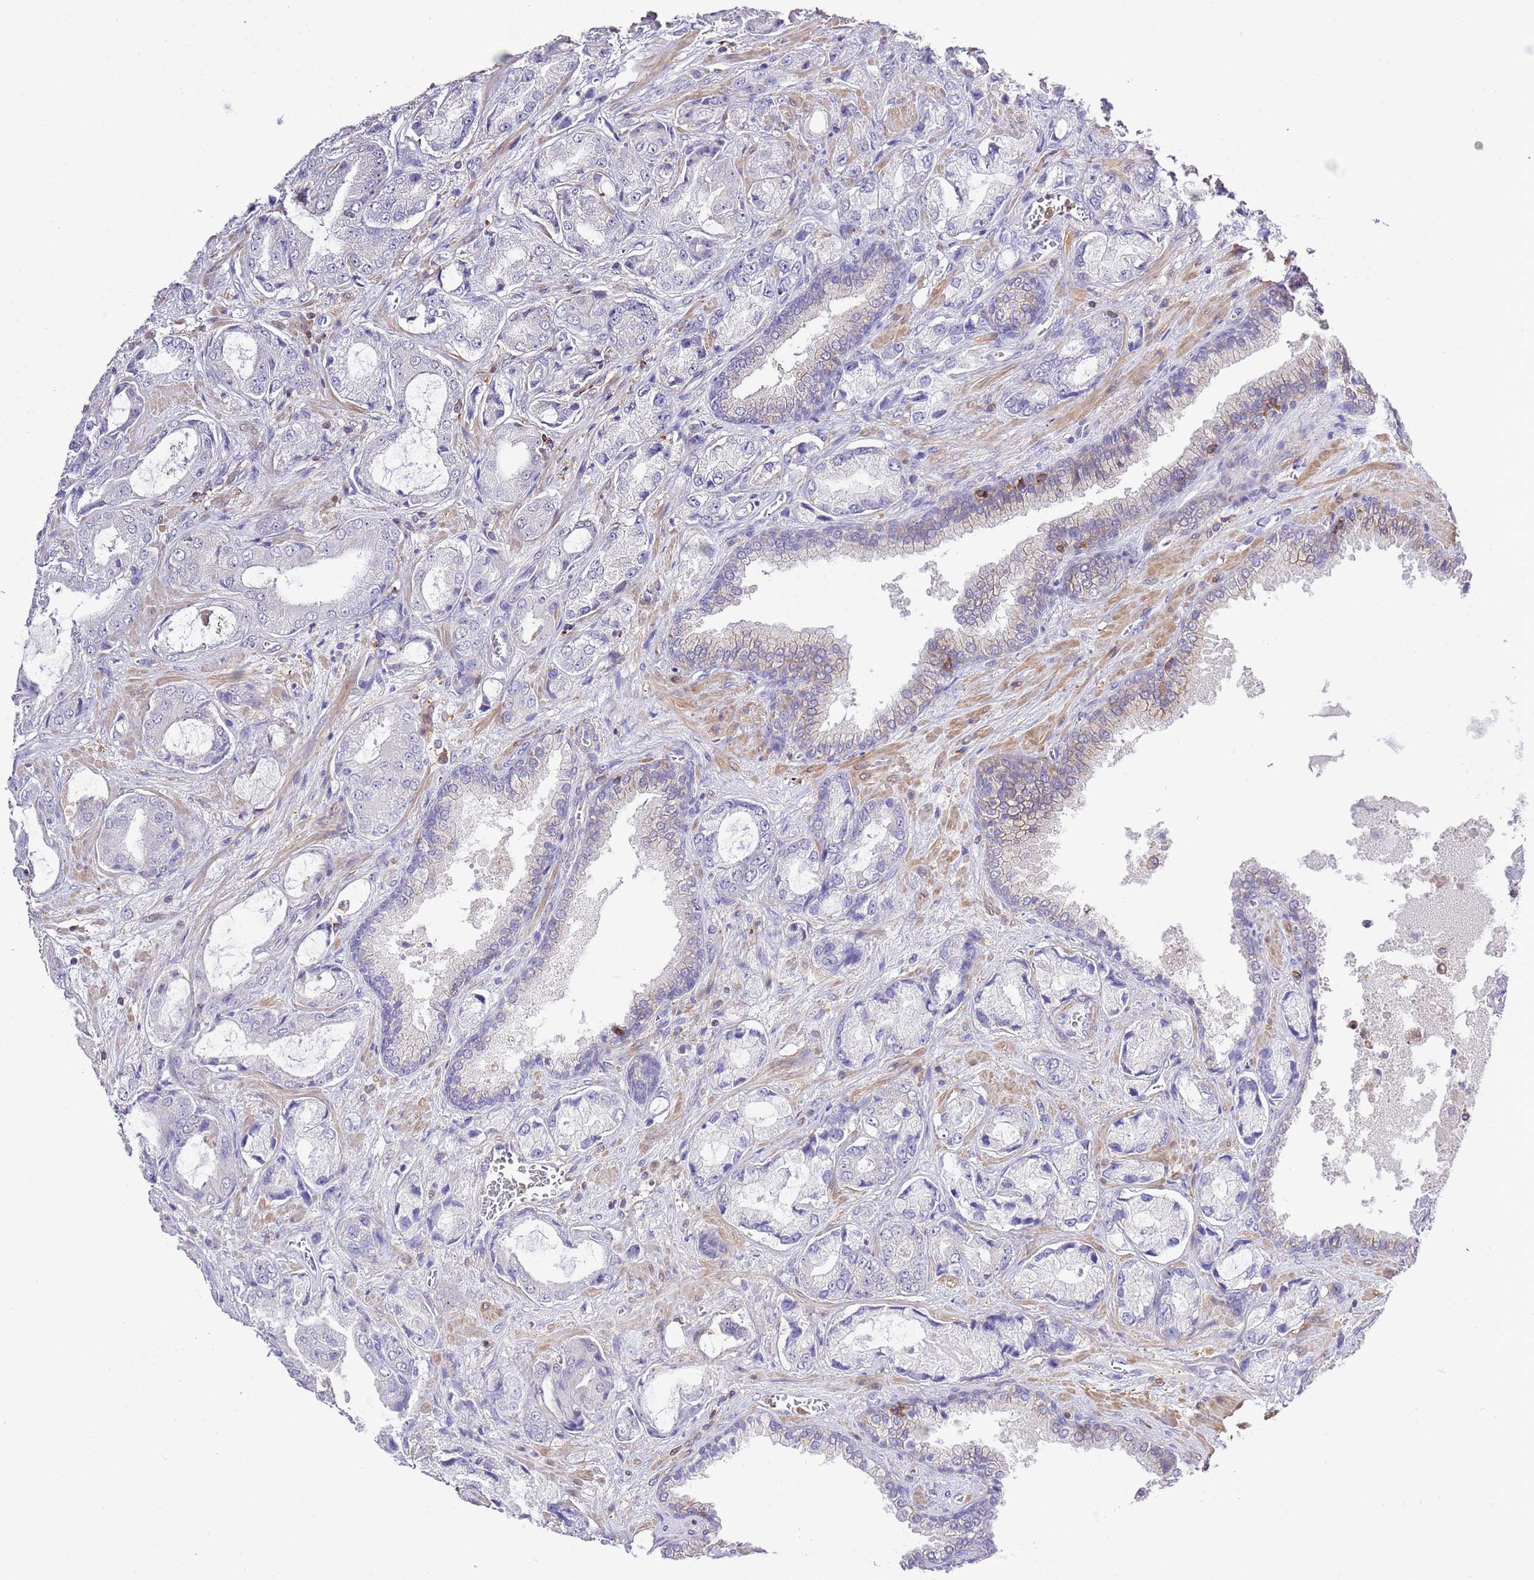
{"staining": {"intensity": "negative", "quantity": "none", "location": "none"}, "tissue": "prostate cancer", "cell_type": "Tumor cells", "image_type": "cancer", "snomed": [{"axis": "morphology", "description": "Adenocarcinoma, High grade"}, {"axis": "topography", "description": "Prostate"}], "caption": "There is no significant positivity in tumor cells of prostate cancer (adenocarcinoma (high-grade)).", "gene": "EFHD1", "patient": {"sex": "male", "age": 68}}